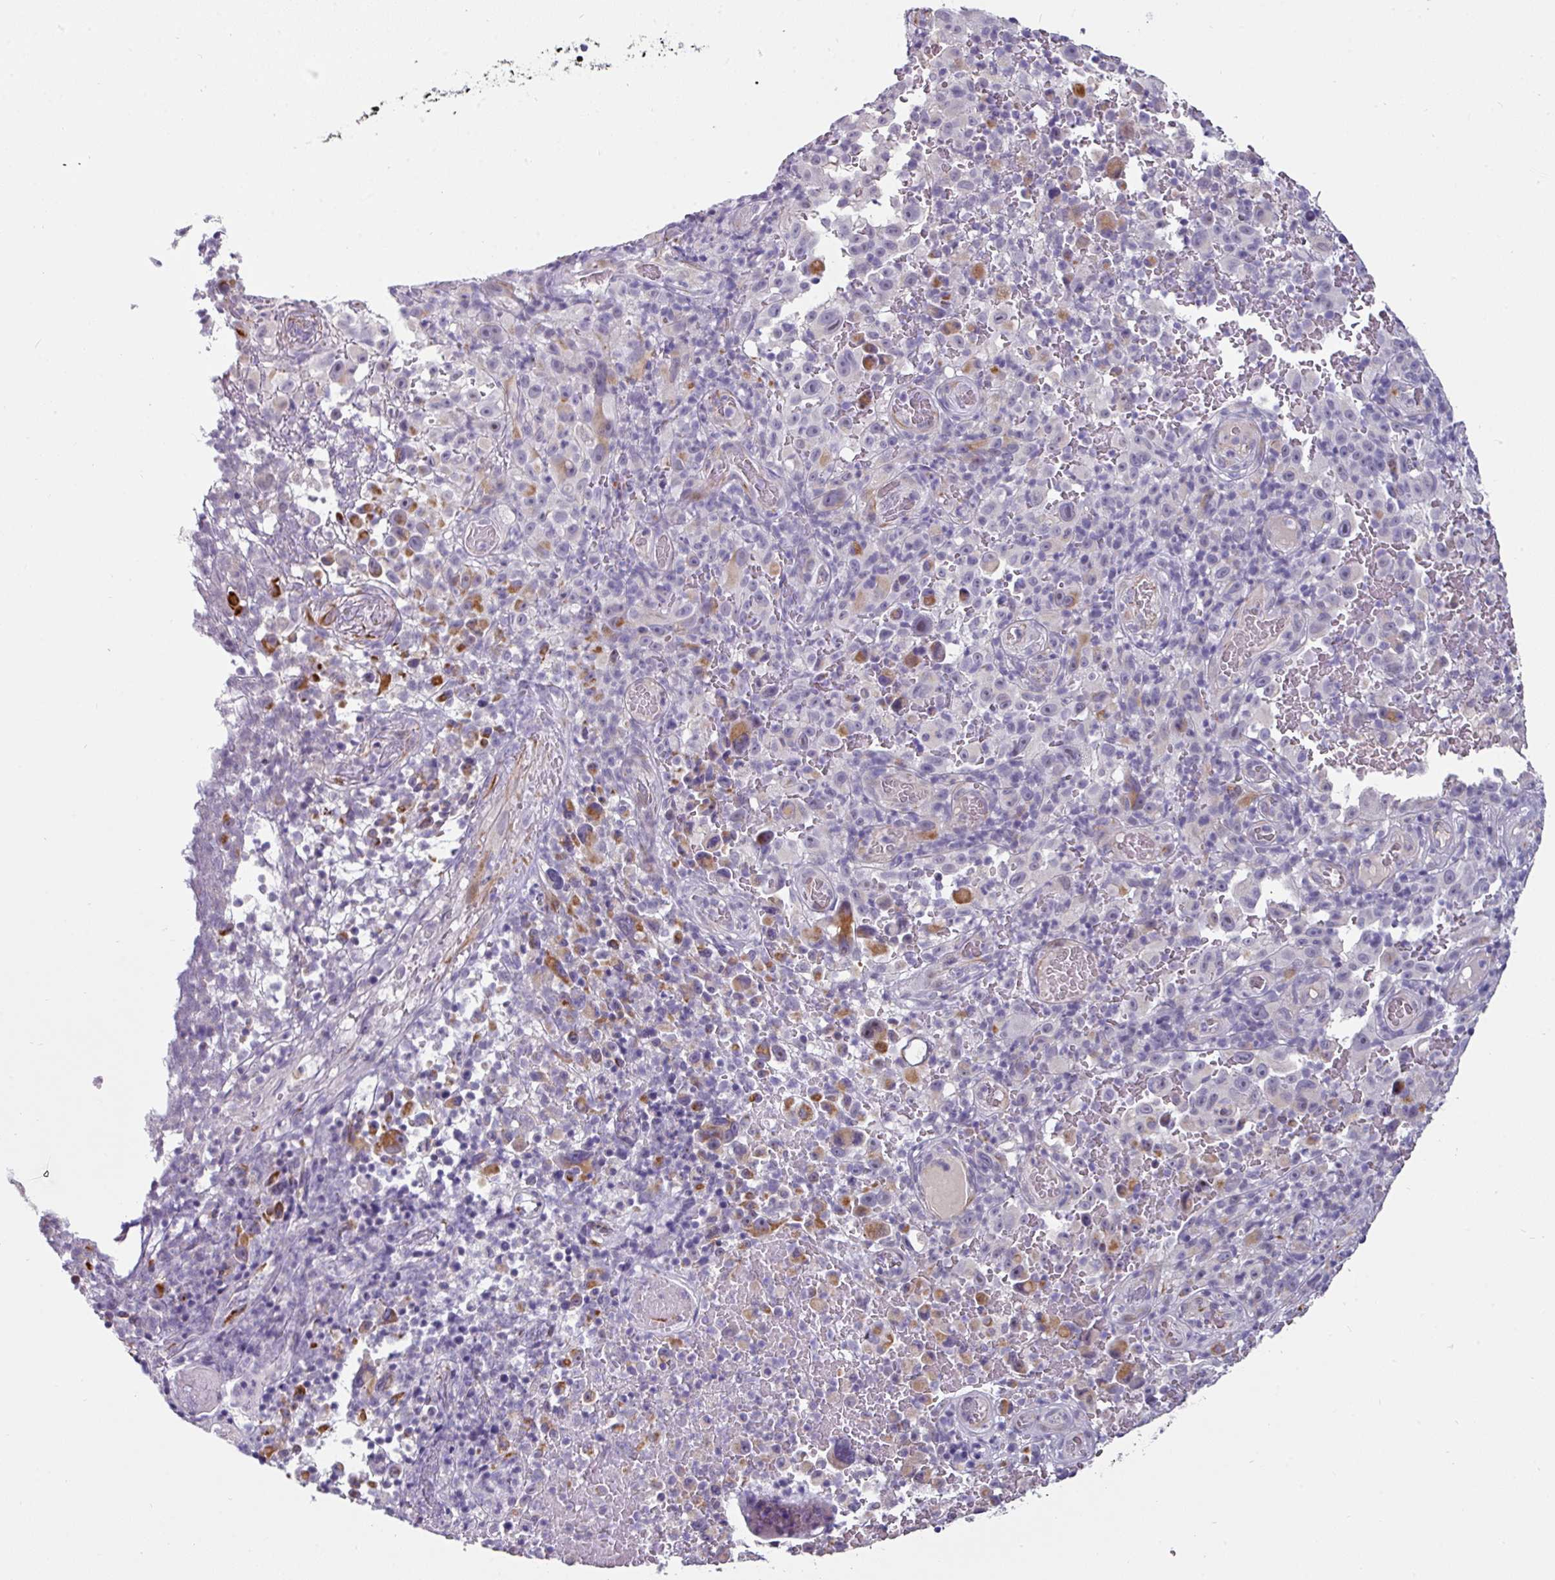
{"staining": {"intensity": "moderate", "quantity": "<25%", "location": "cytoplasmic/membranous"}, "tissue": "melanoma", "cell_type": "Tumor cells", "image_type": "cancer", "snomed": [{"axis": "morphology", "description": "Malignant melanoma, NOS"}, {"axis": "topography", "description": "Skin"}], "caption": "Immunohistochemical staining of human malignant melanoma exhibits moderate cytoplasmic/membranous protein expression in approximately <25% of tumor cells.", "gene": "EYA3", "patient": {"sex": "female", "age": 82}}